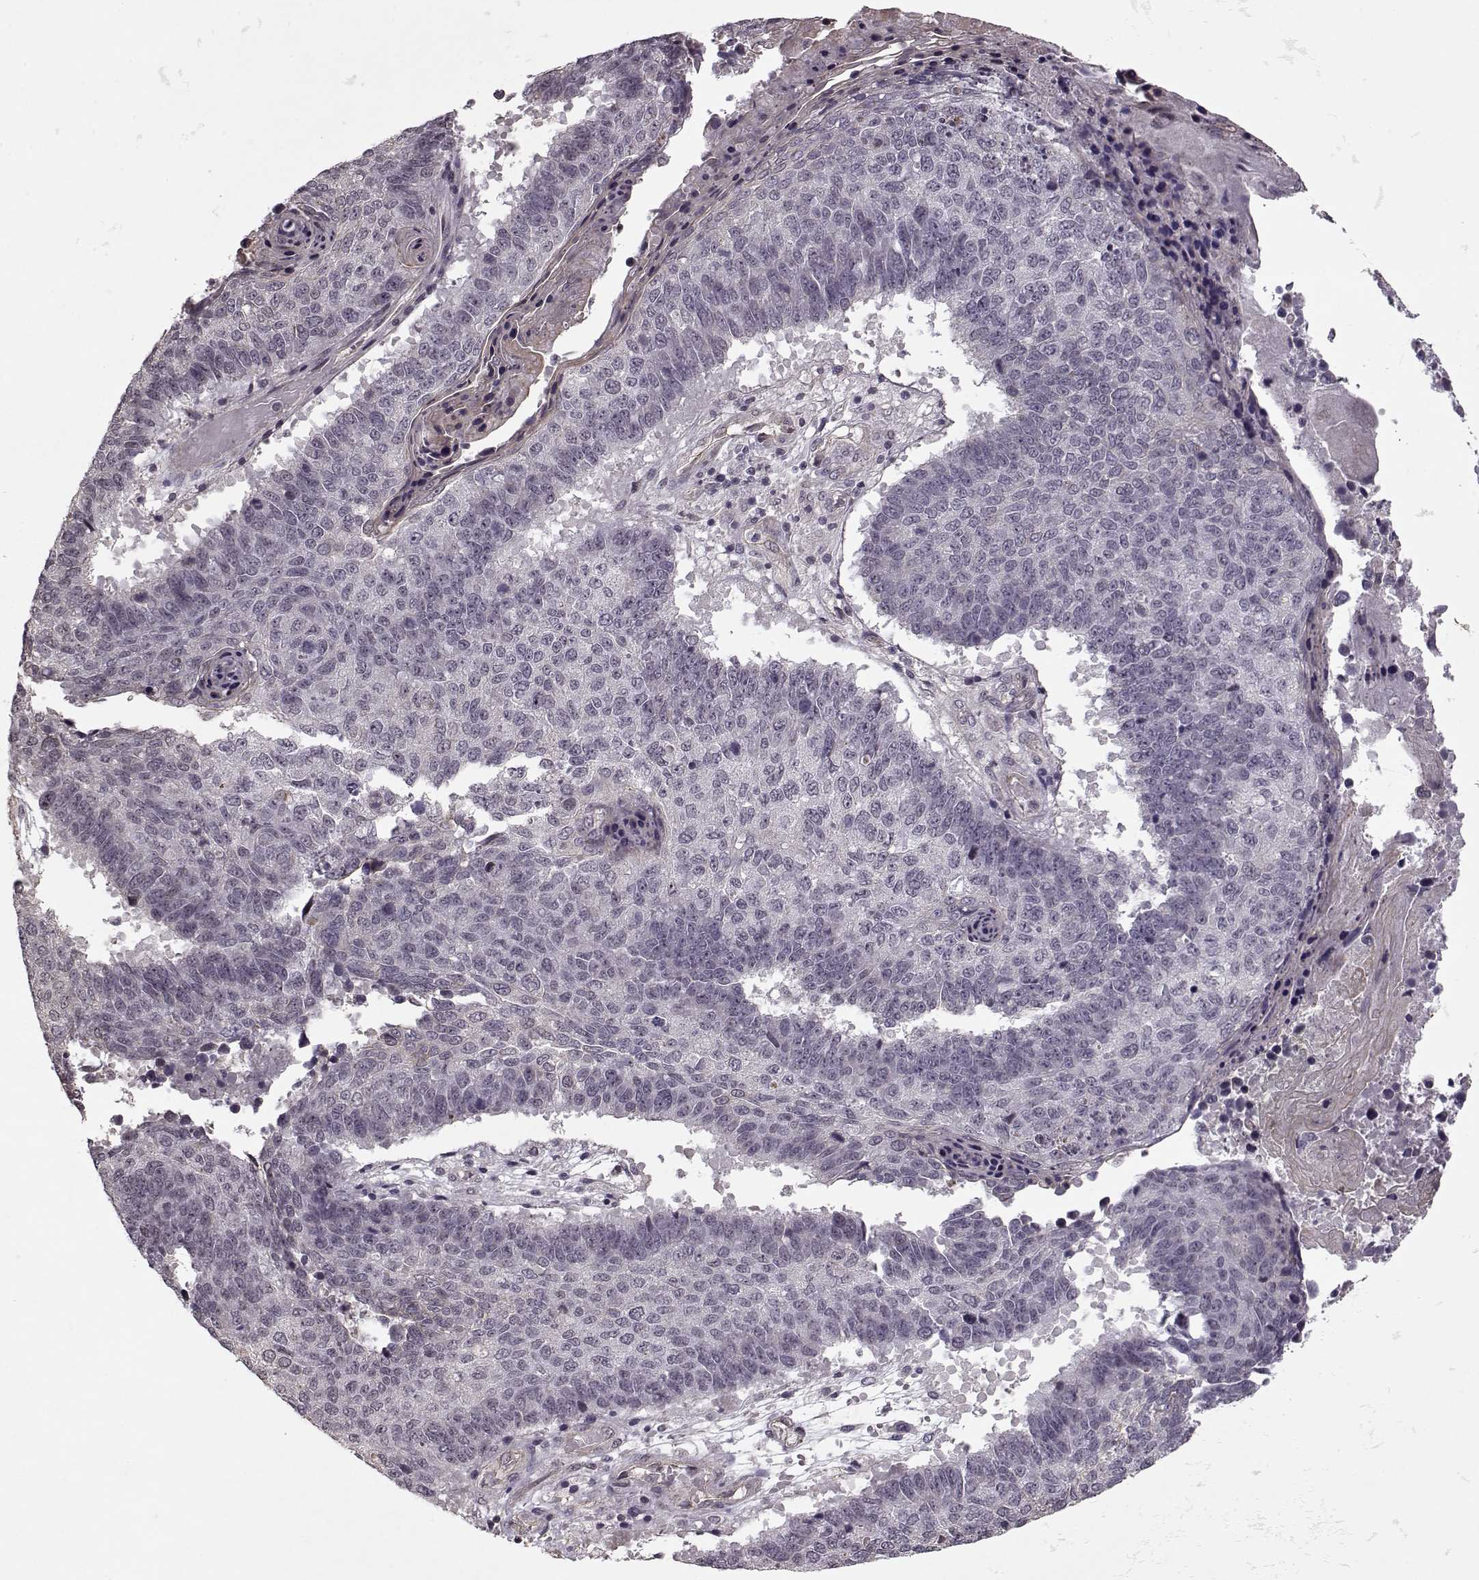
{"staining": {"intensity": "negative", "quantity": "none", "location": "none"}, "tissue": "lung cancer", "cell_type": "Tumor cells", "image_type": "cancer", "snomed": [{"axis": "morphology", "description": "Squamous cell carcinoma, NOS"}, {"axis": "topography", "description": "Lung"}], "caption": "Micrograph shows no significant protein positivity in tumor cells of lung squamous cell carcinoma. The staining was performed using DAB to visualize the protein expression in brown, while the nuclei were stained in blue with hematoxylin (Magnification: 20x).", "gene": "KRT9", "patient": {"sex": "male", "age": 73}}